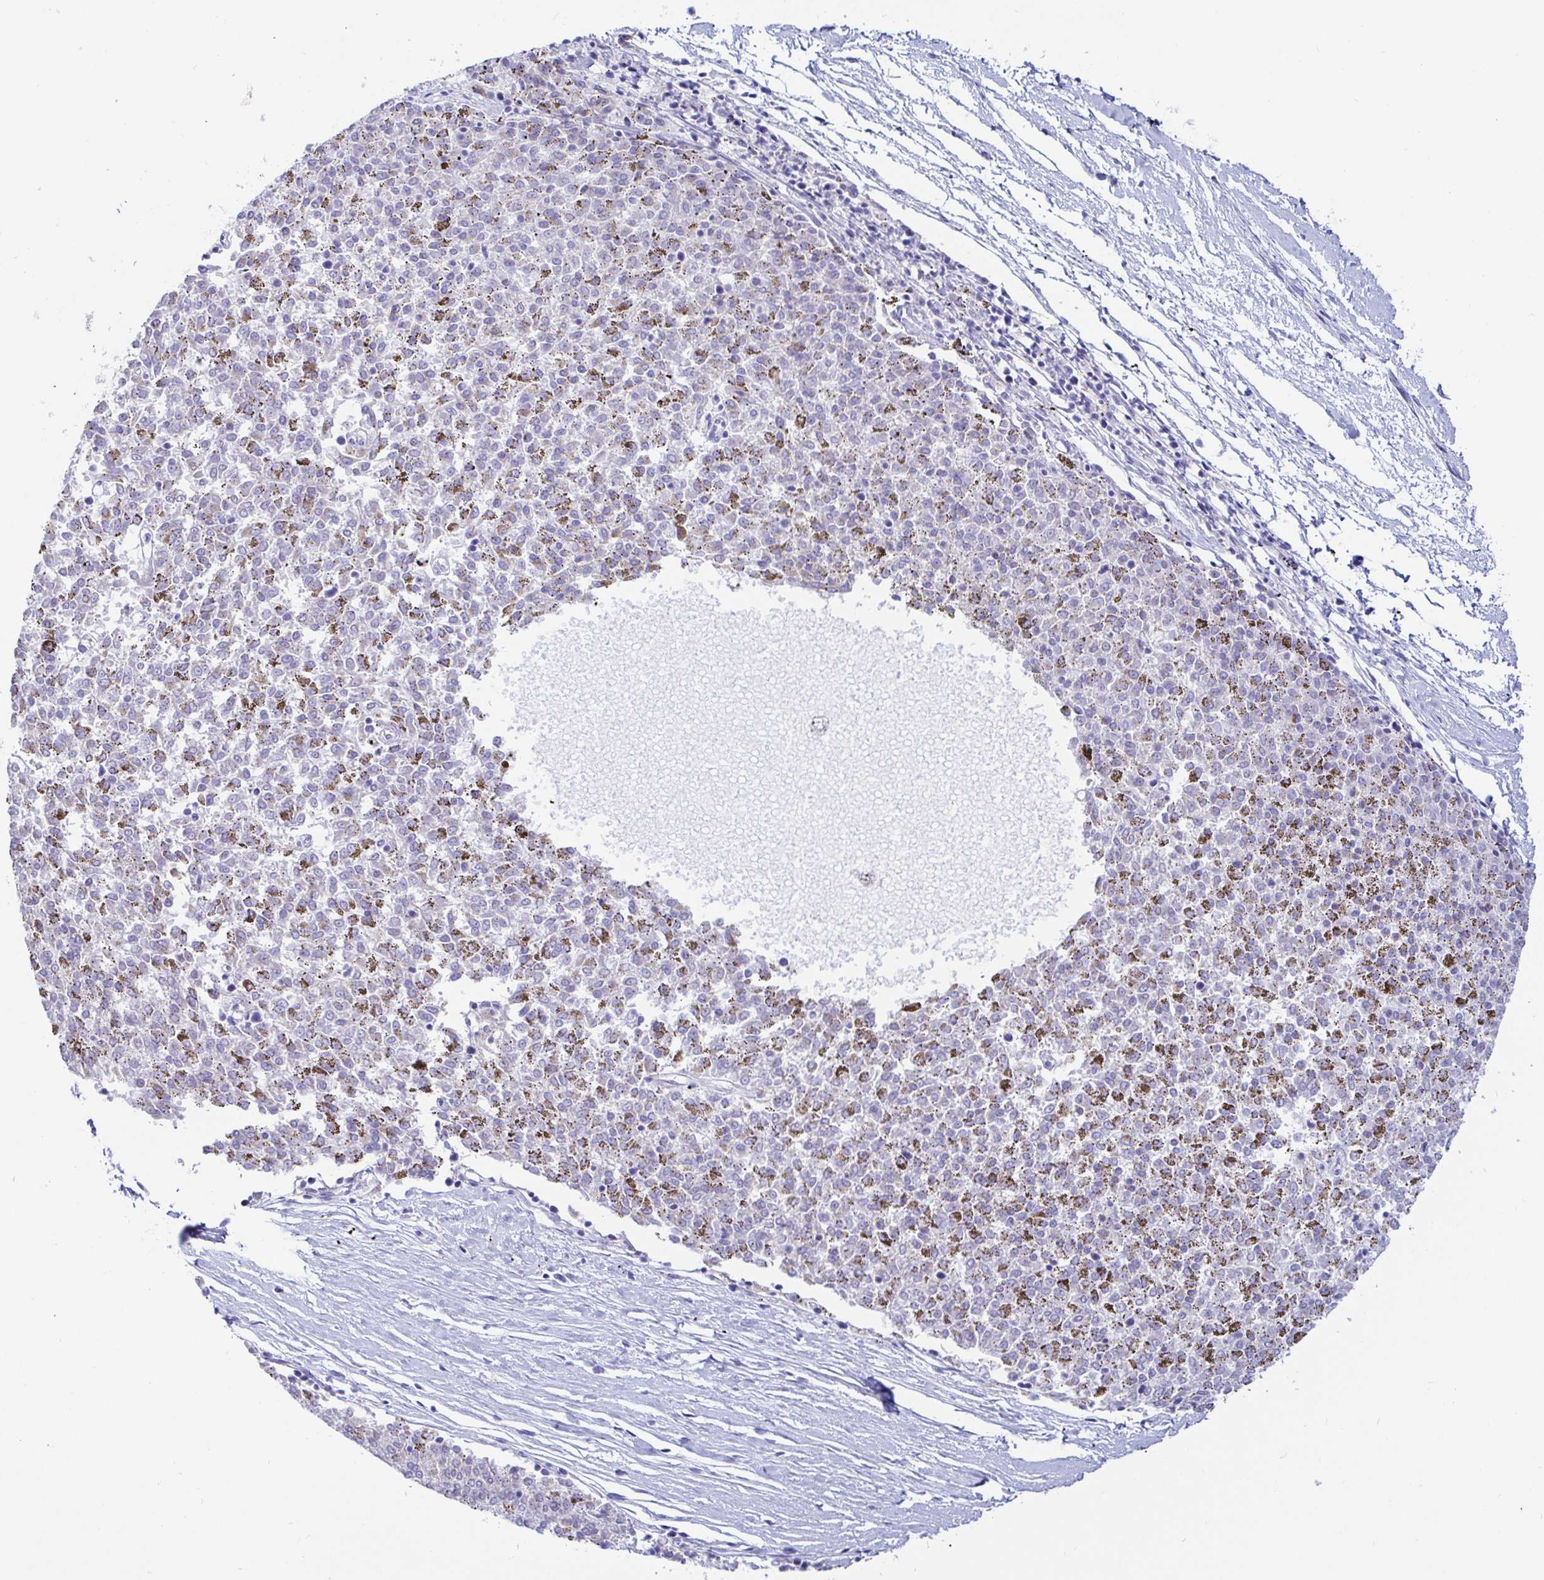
{"staining": {"intensity": "negative", "quantity": "none", "location": "none"}, "tissue": "melanoma", "cell_type": "Tumor cells", "image_type": "cancer", "snomed": [{"axis": "morphology", "description": "Malignant melanoma, NOS"}, {"axis": "topography", "description": "Skin"}], "caption": "Image shows no significant protein staining in tumor cells of malignant melanoma.", "gene": "ARL4D", "patient": {"sex": "female", "age": 72}}